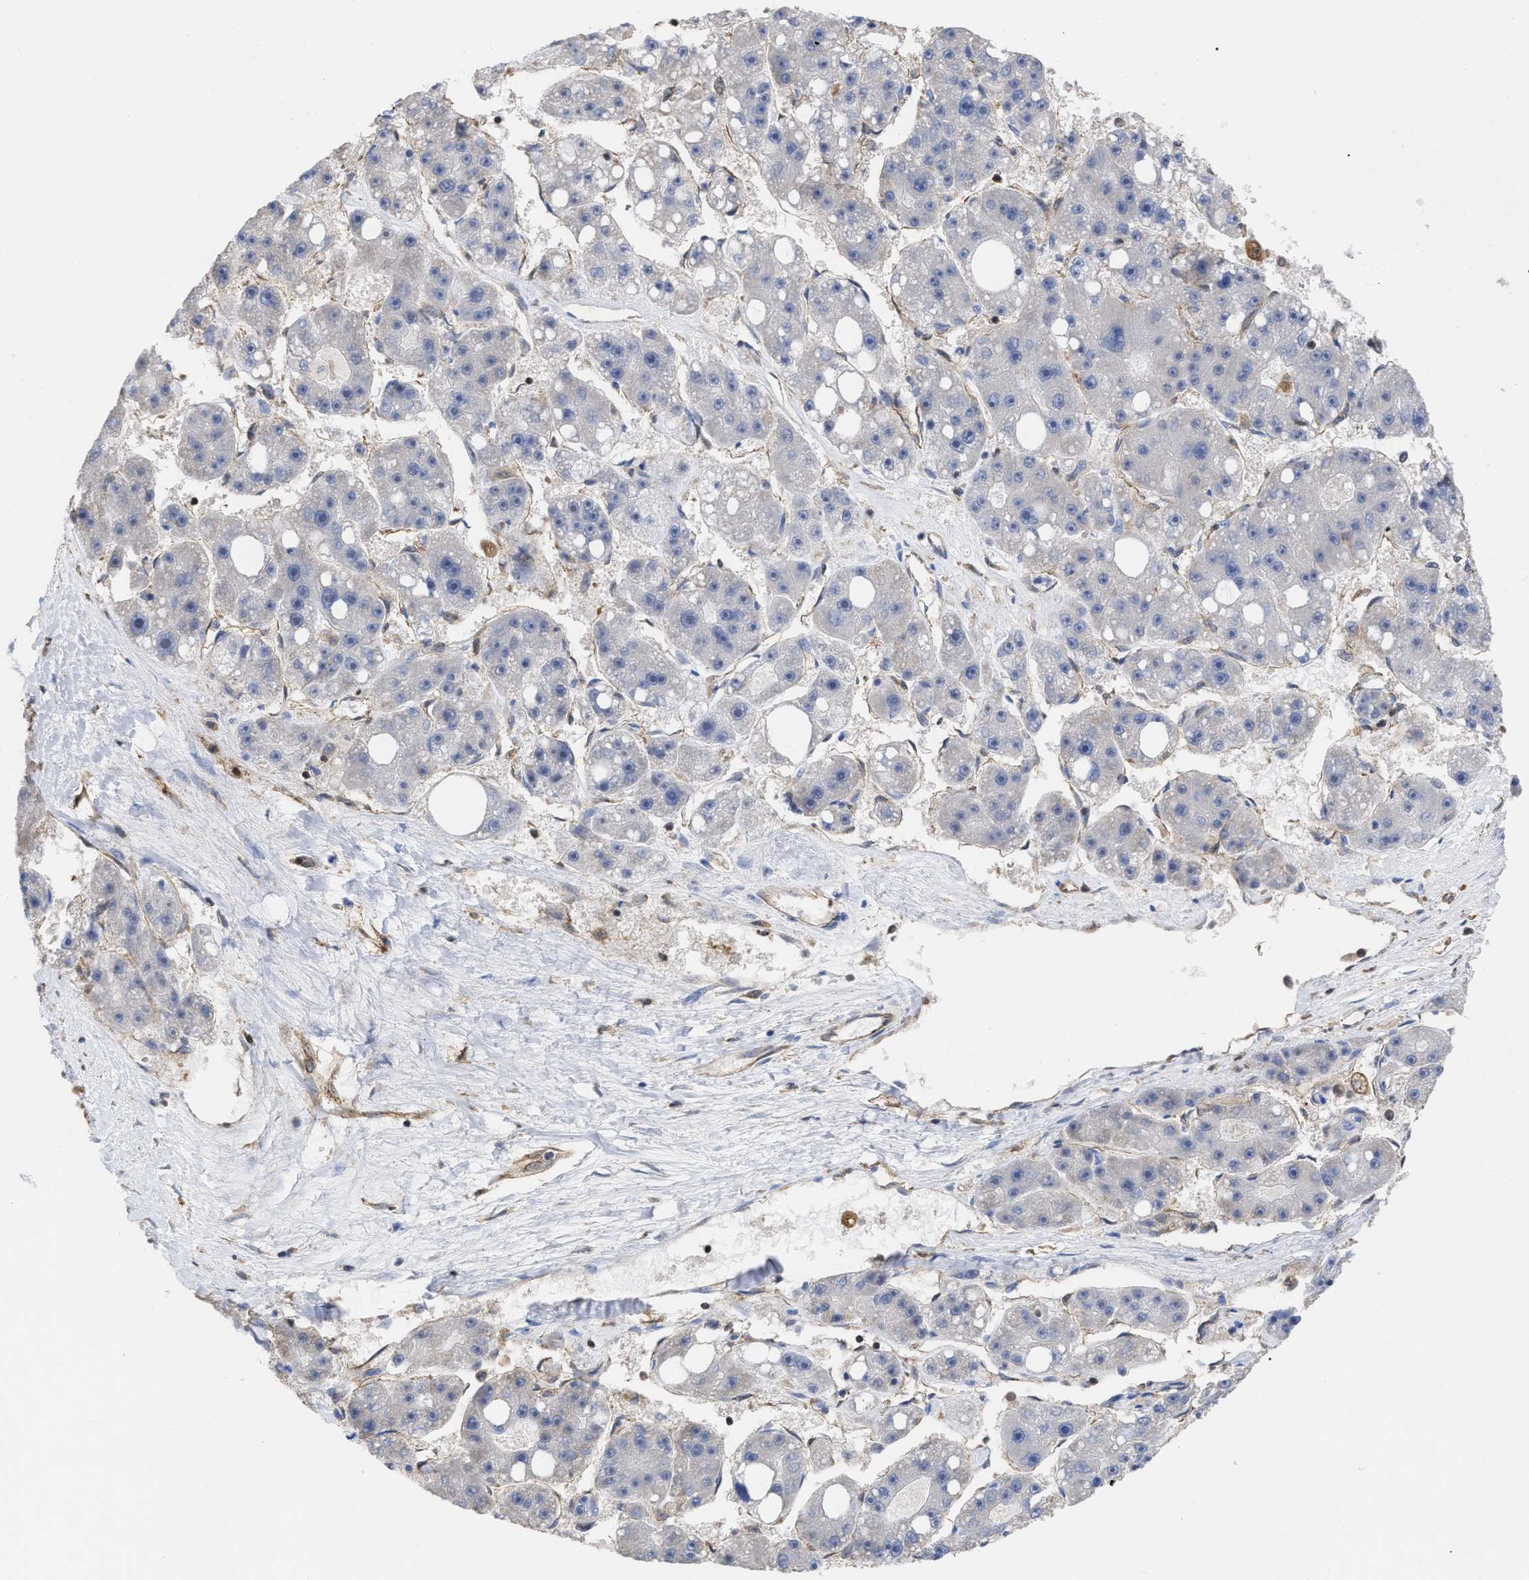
{"staining": {"intensity": "negative", "quantity": "none", "location": "none"}, "tissue": "liver cancer", "cell_type": "Tumor cells", "image_type": "cancer", "snomed": [{"axis": "morphology", "description": "Carcinoma, Hepatocellular, NOS"}, {"axis": "topography", "description": "Liver"}], "caption": "The micrograph demonstrates no significant expression in tumor cells of liver cancer.", "gene": "GIMAP4", "patient": {"sex": "female", "age": 61}}